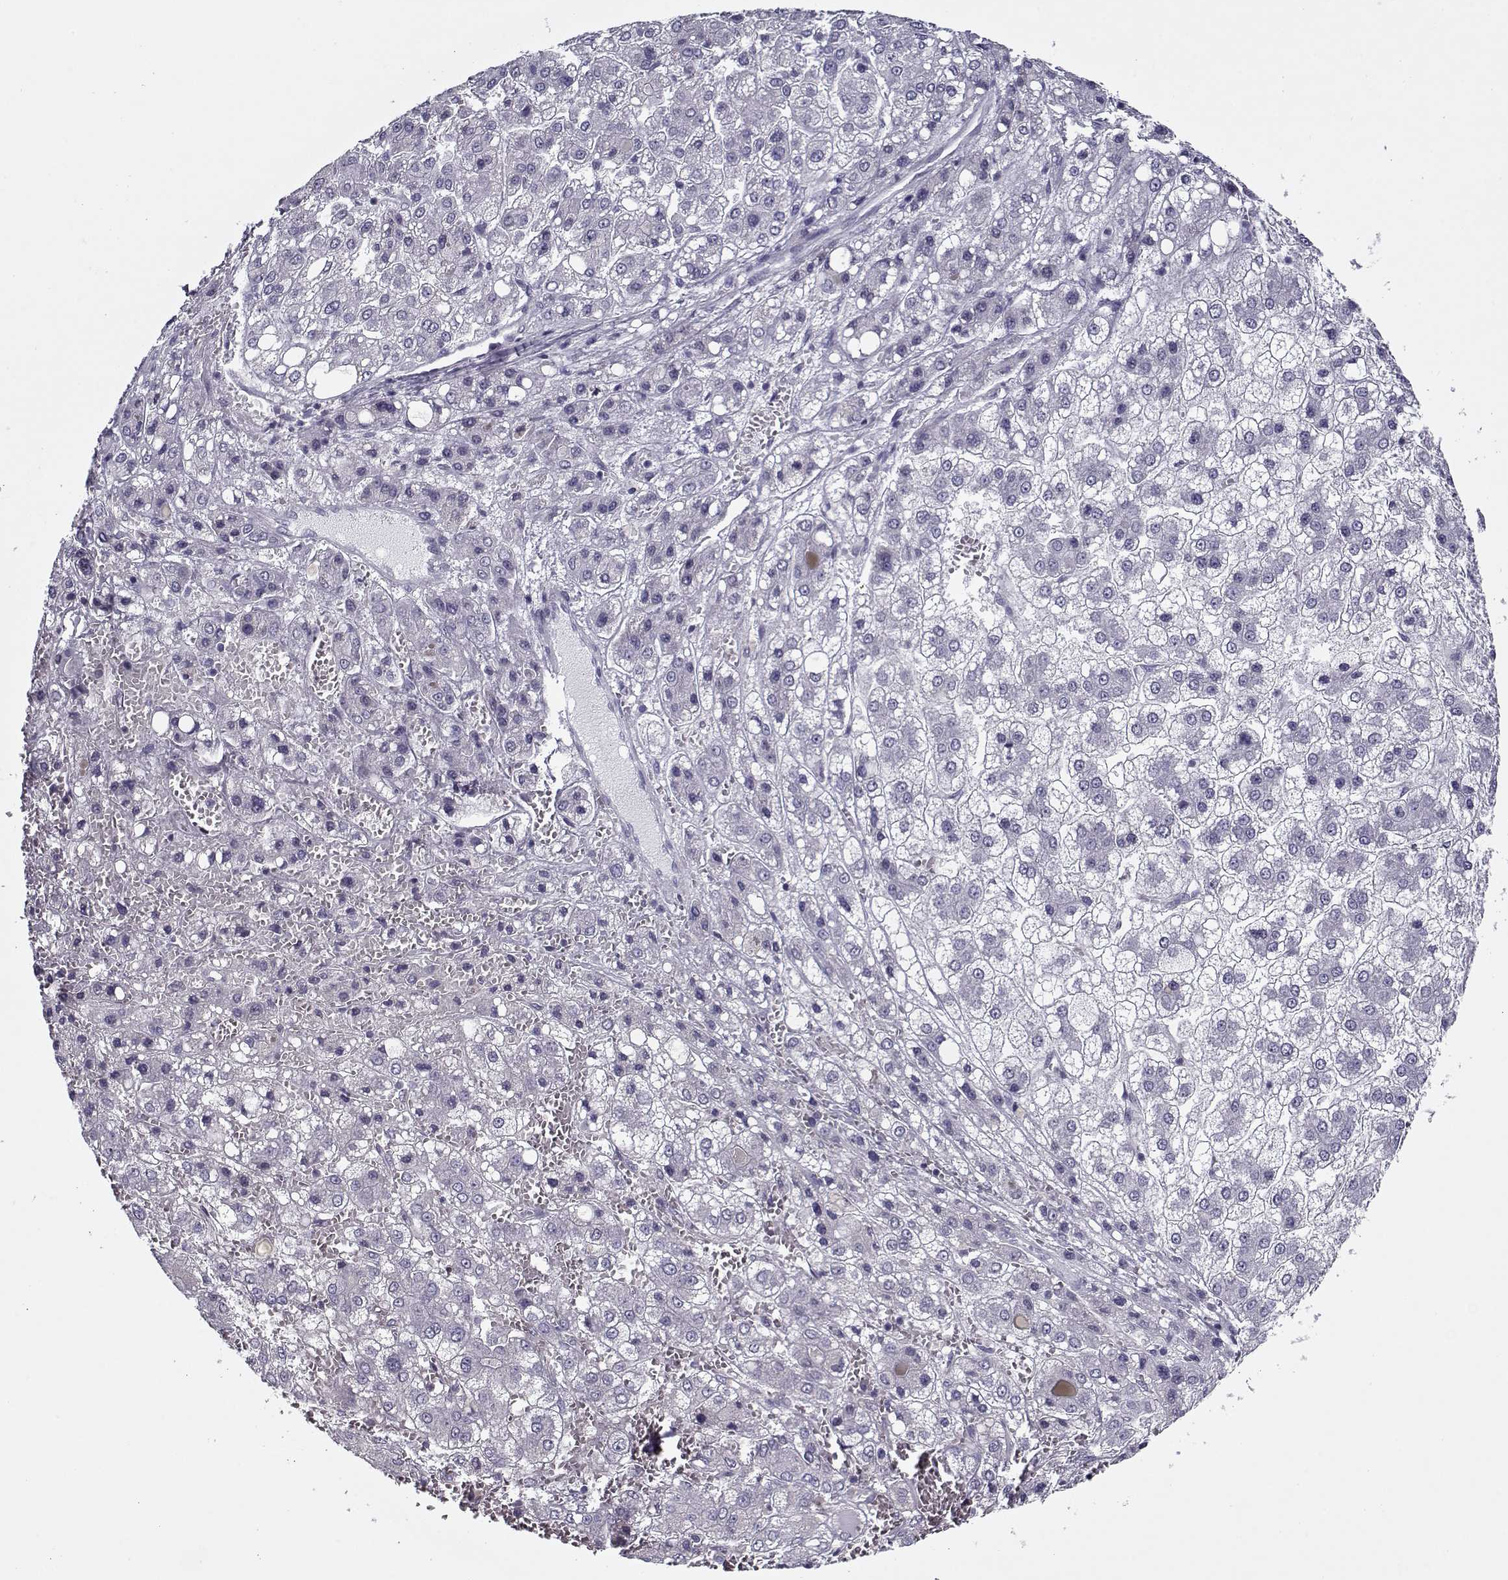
{"staining": {"intensity": "negative", "quantity": "none", "location": "none"}, "tissue": "liver cancer", "cell_type": "Tumor cells", "image_type": "cancer", "snomed": [{"axis": "morphology", "description": "Carcinoma, Hepatocellular, NOS"}, {"axis": "topography", "description": "Liver"}], "caption": "A photomicrograph of human liver hepatocellular carcinoma is negative for staining in tumor cells.", "gene": "PP2D1", "patient": {"sex": "male", "age": 73}}